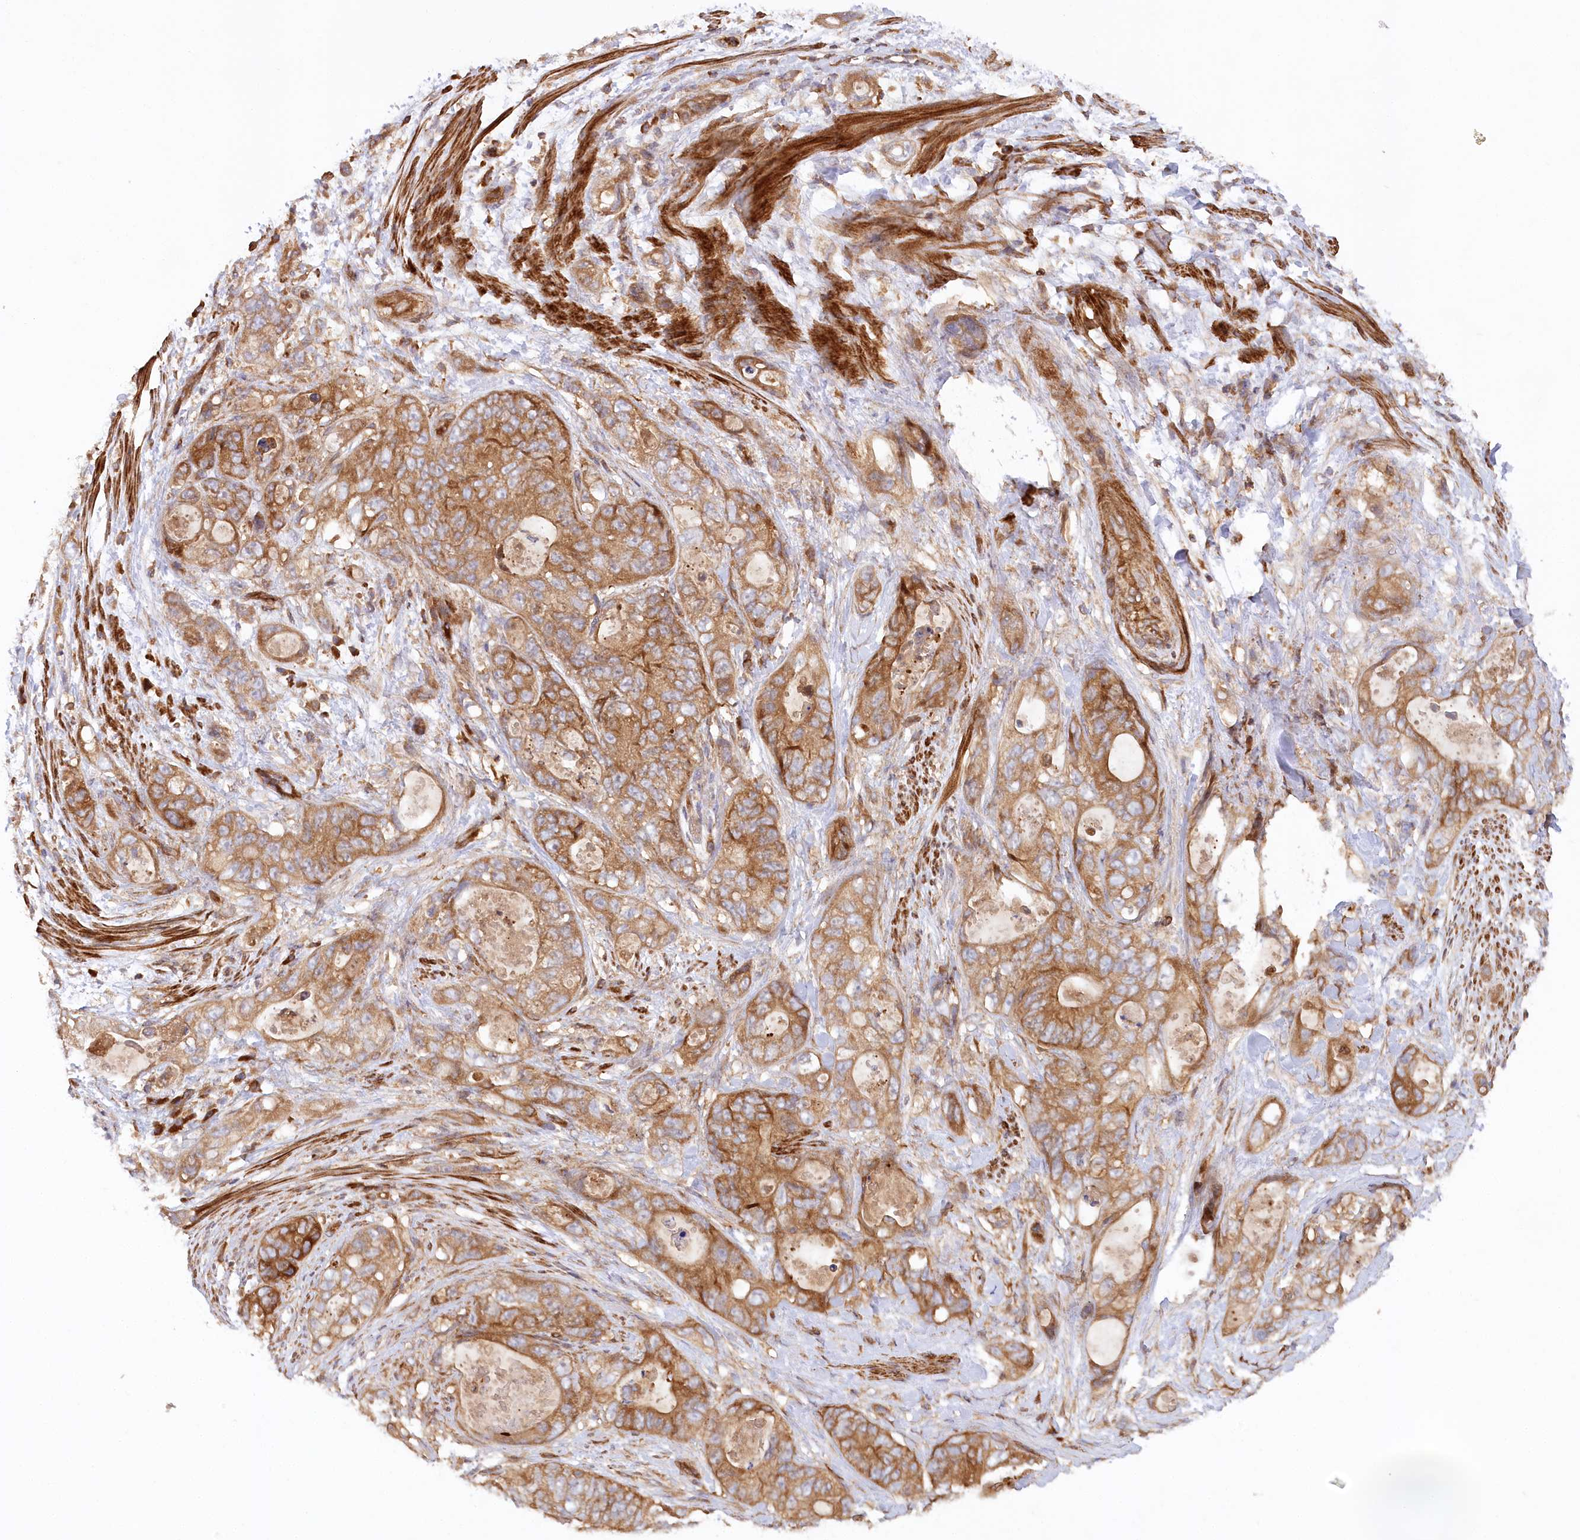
{"staining": {"intensity": "strong", "quantity": ">75%", "location": "cytoplasmic/membranous"}, "tissue": "stomach cancer", "cell_type": "Tumor cells", "image_type": "cancer", "snomed": [{"axis": "morphology", "description": "Adenocarcinoma, NOS"}, {"axis": "topography", "description": "Stomach"}], "caption": "This is an image of immunohistochemistry staining of stomach adenocarcinoma, which shows strong positivity in the cytoplasmic/membranous of tumor cells.", "gene": "PAIP2", "patient": {"sex": "female", "age": 89}}